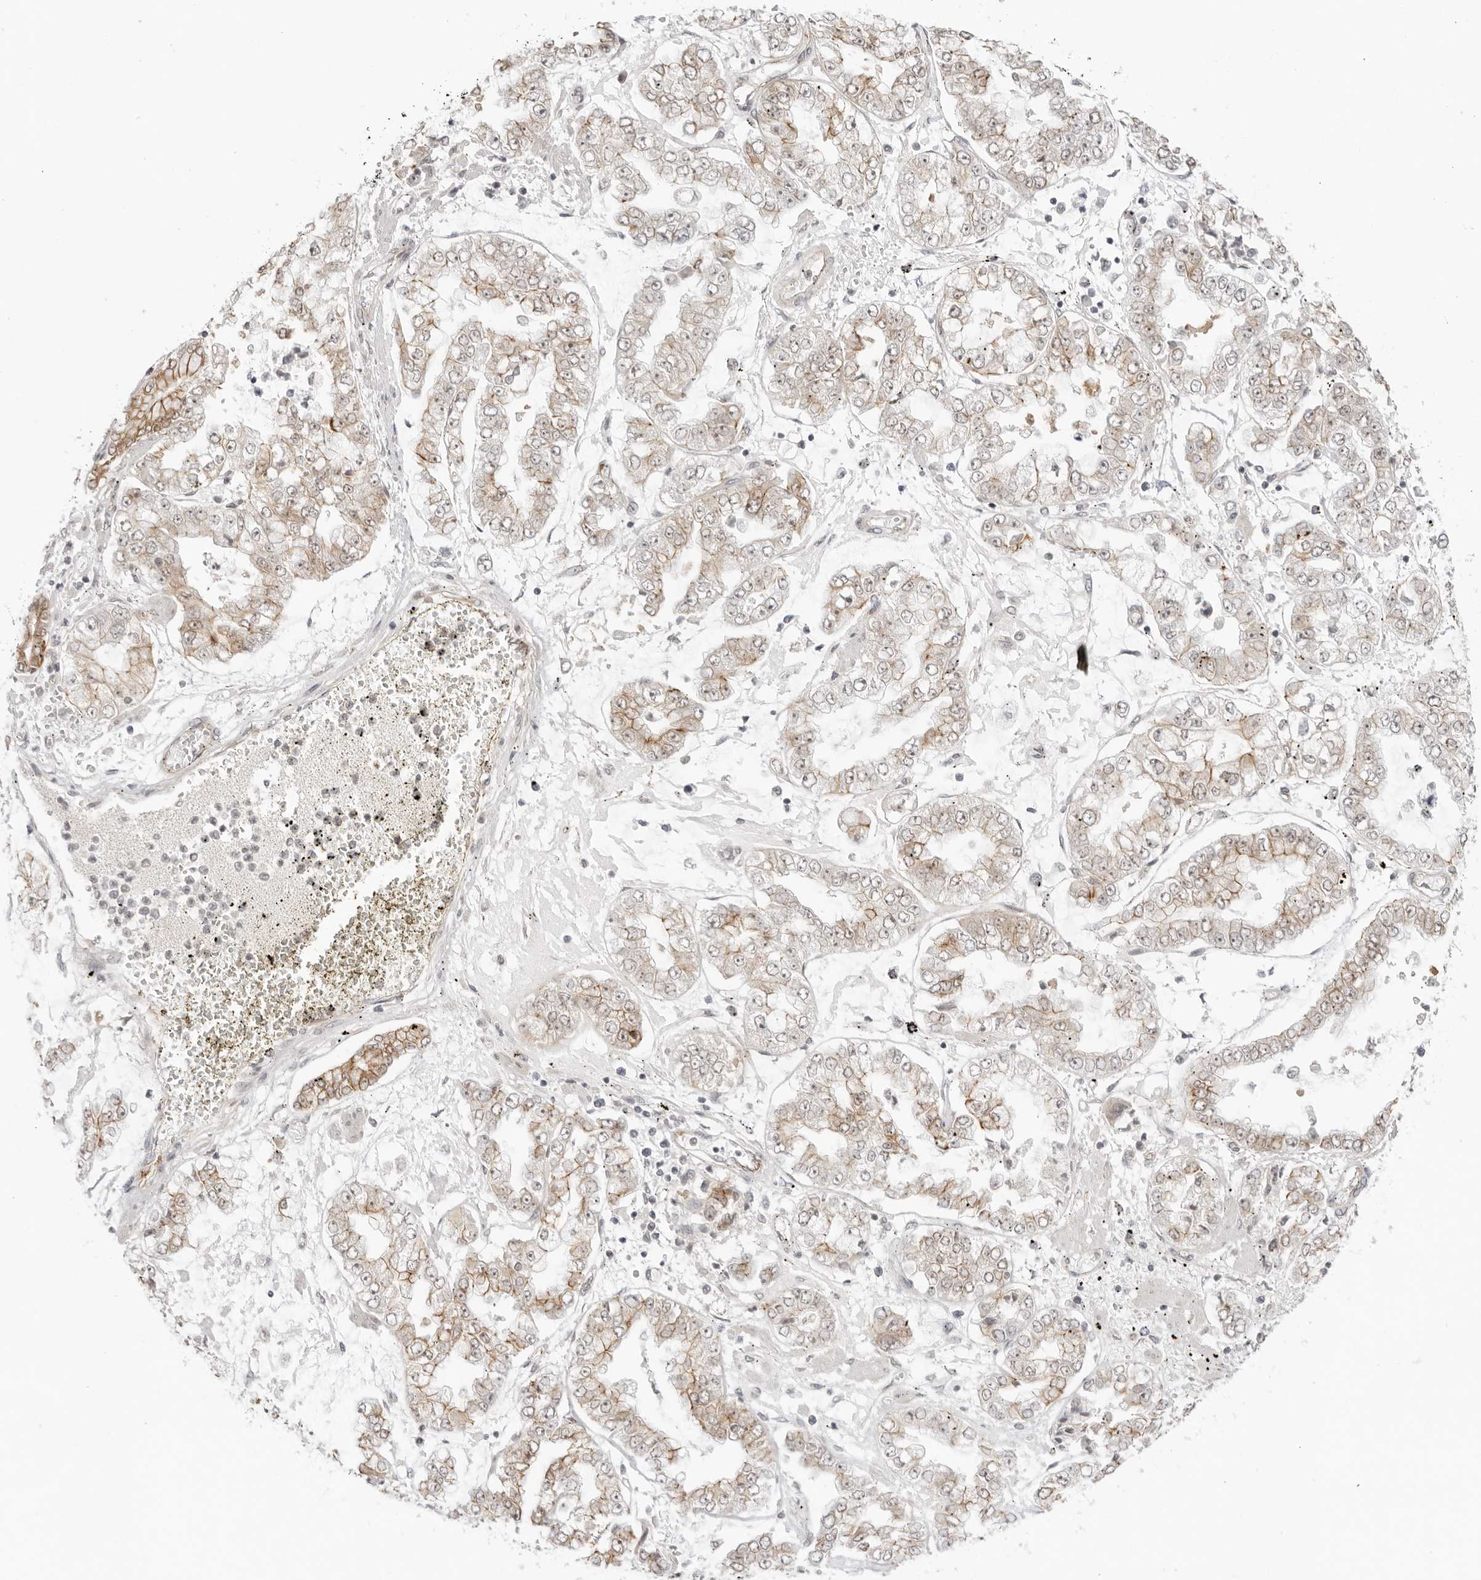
{"staining": {"intensity": "moderate", "quantity": ">75%", "location": "cytoplasmic/membranous"}, "tissue": "stomach cancer", "cell_type": "Tumor cells", "image_type": "cancer", "snomed": [{"axis": "morphology", "description": "Adenocarcinoma, NOS"}, {"axis": "topography", "description": "Stomach"}], "caption": "Immunohistochemical staining of adenocarcinoma (stomach) demonstrates medium levels of moderate cytoplasmic/membranous protein positivity in approximately >75% of tumor cells.", "gene": "TRAPPC3", "patient": {"sex": "male", "age": 76}}